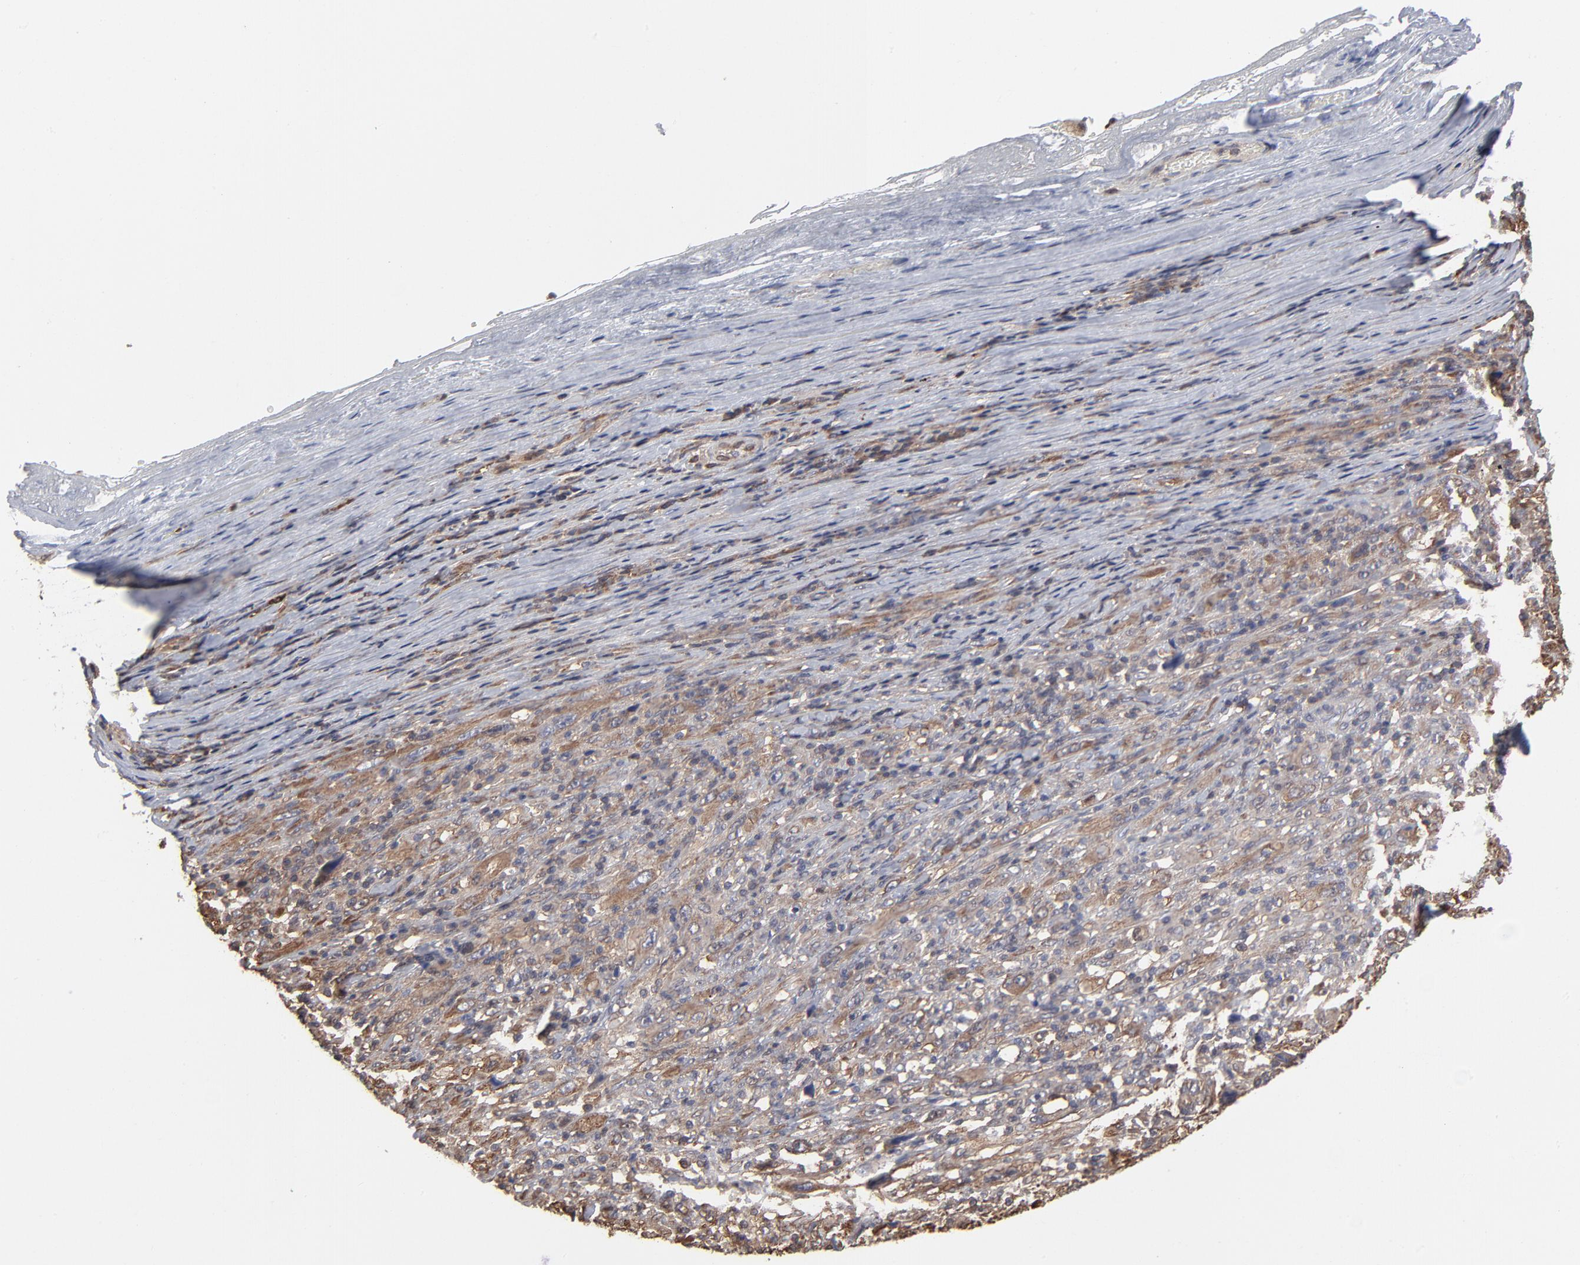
{"staining": {"intensity": "weak", "quantity": ">75%", "location": "cytoplasmic/membranous"}, "tissue": "melanoma", "cell_type": "Tumor cells", "image_type": "cancer", "snomed": [{"axis": "morphology", "description": "Malignant melanoma, Metastatic site"}, {"axis": "topography", "description": "Skin"}], "caption": "A high-resolution photomicrograph shows immunohistochemistry (IHC) staining of melanoma, which demonstrates weak cytoplasmic/membranous positivity in approximately >75% of tumor cells.", "gene": "MAP2K1", "patient": {"sex": "female", "age": 56}}